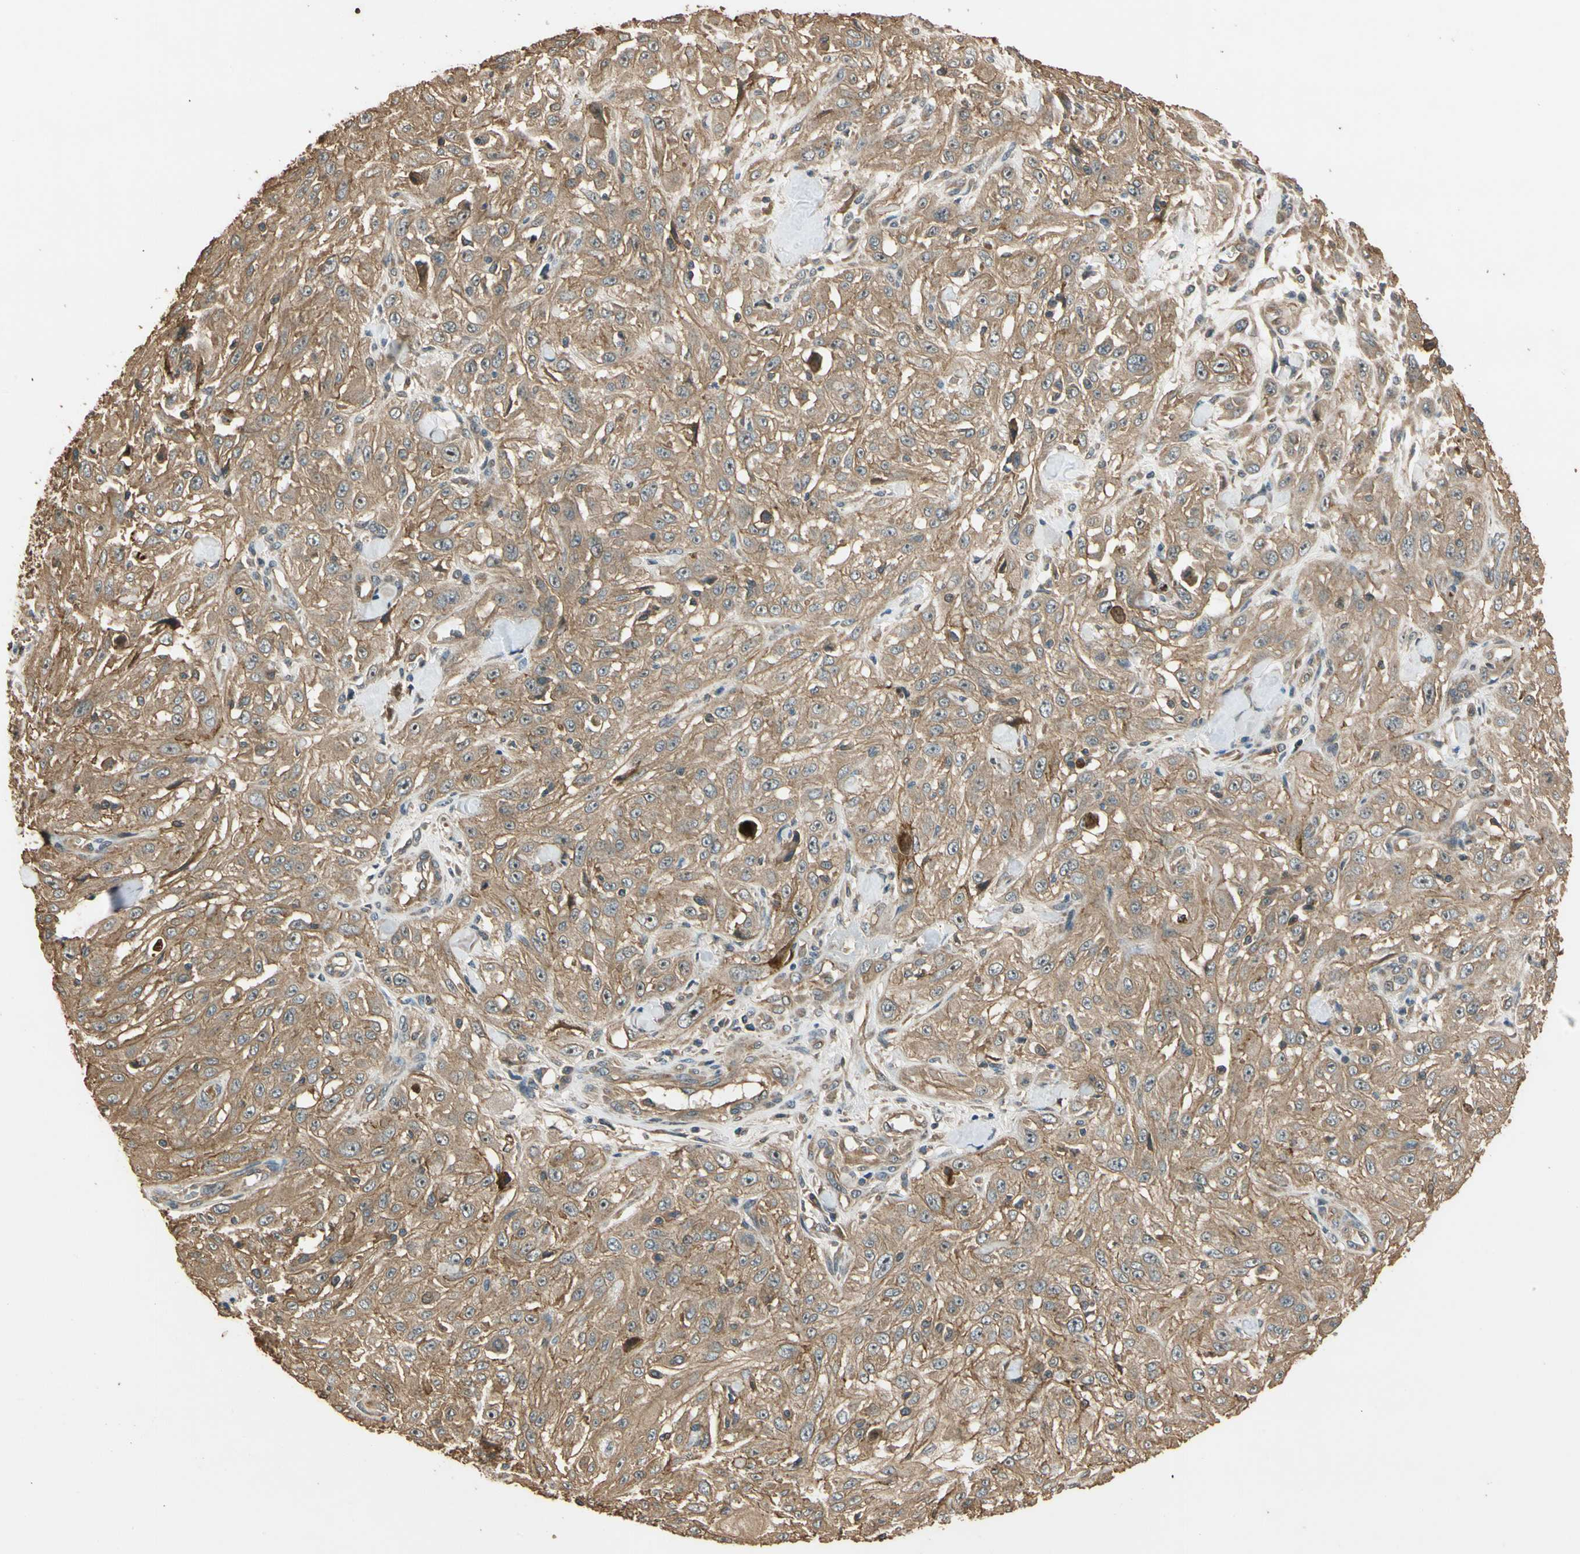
{"staining": {"intensity": "moderate", "quantity": ">75%", "location": "cytoplasmic/membranous"}, "tissue": "skin cancer", "cell_type": "Tumor cells", "image_type": "cancer", "snomed": [{"axis": "morphology", "description": "Squamous cell carcinoma, NOS"}, {"axis": "morphology", "description": "Squamous cell carcinoma, metastatic, NOS"}, {"axis": "topography", "description": "Skin"}, {"axis": "topography", "description": "Lymph node"}], "caption": "Immunohistochemical staining of human skin cancer (squamous cell carcinoma) displays medium levels of moderate cytoplasmic/membranous protein expression in approximately >75% of tumor cells.", "gene": "MGRN1", "patient": {"sex": "male", "age": 75}}